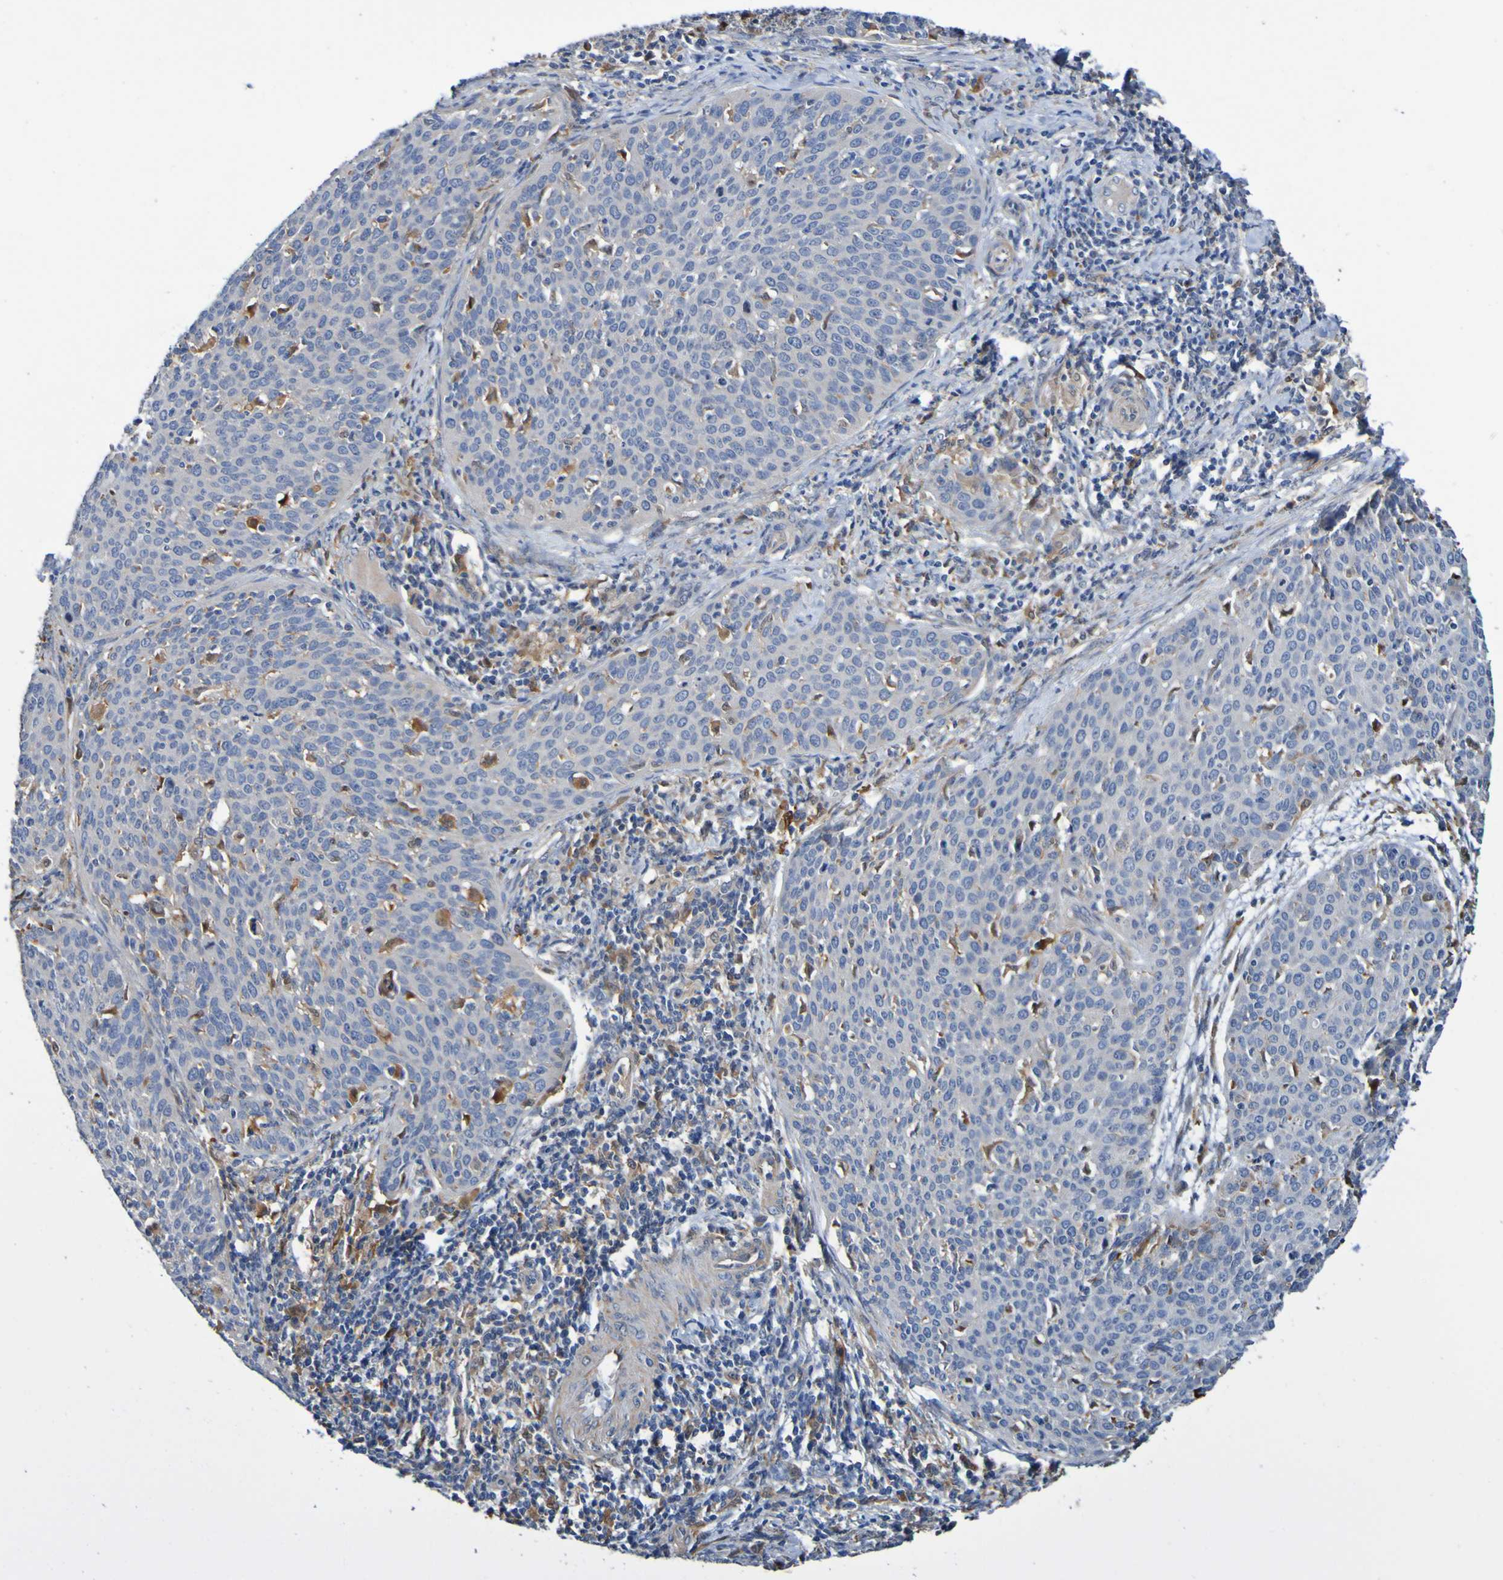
{"staining": {"intensity": "negative", "quantity": "none", "location": "none"}, "tissue": "cervical cancer", "cell_type": "Tumor cells", "image_type": "cancer", "snomed": [{"axis": "morphology", "description": "Squamous cell carcinoma, NOS"}, {"axis": "topography", "description": "Cervix"}], "caption": "This is a image of immunohistochemistry (IHC) staining of cervical cancer, which shows no expression in tumor cells. (DAB IHC, high magnification).", "gene": "METAP2", "patient": {"sex": "female", "age": 38}}